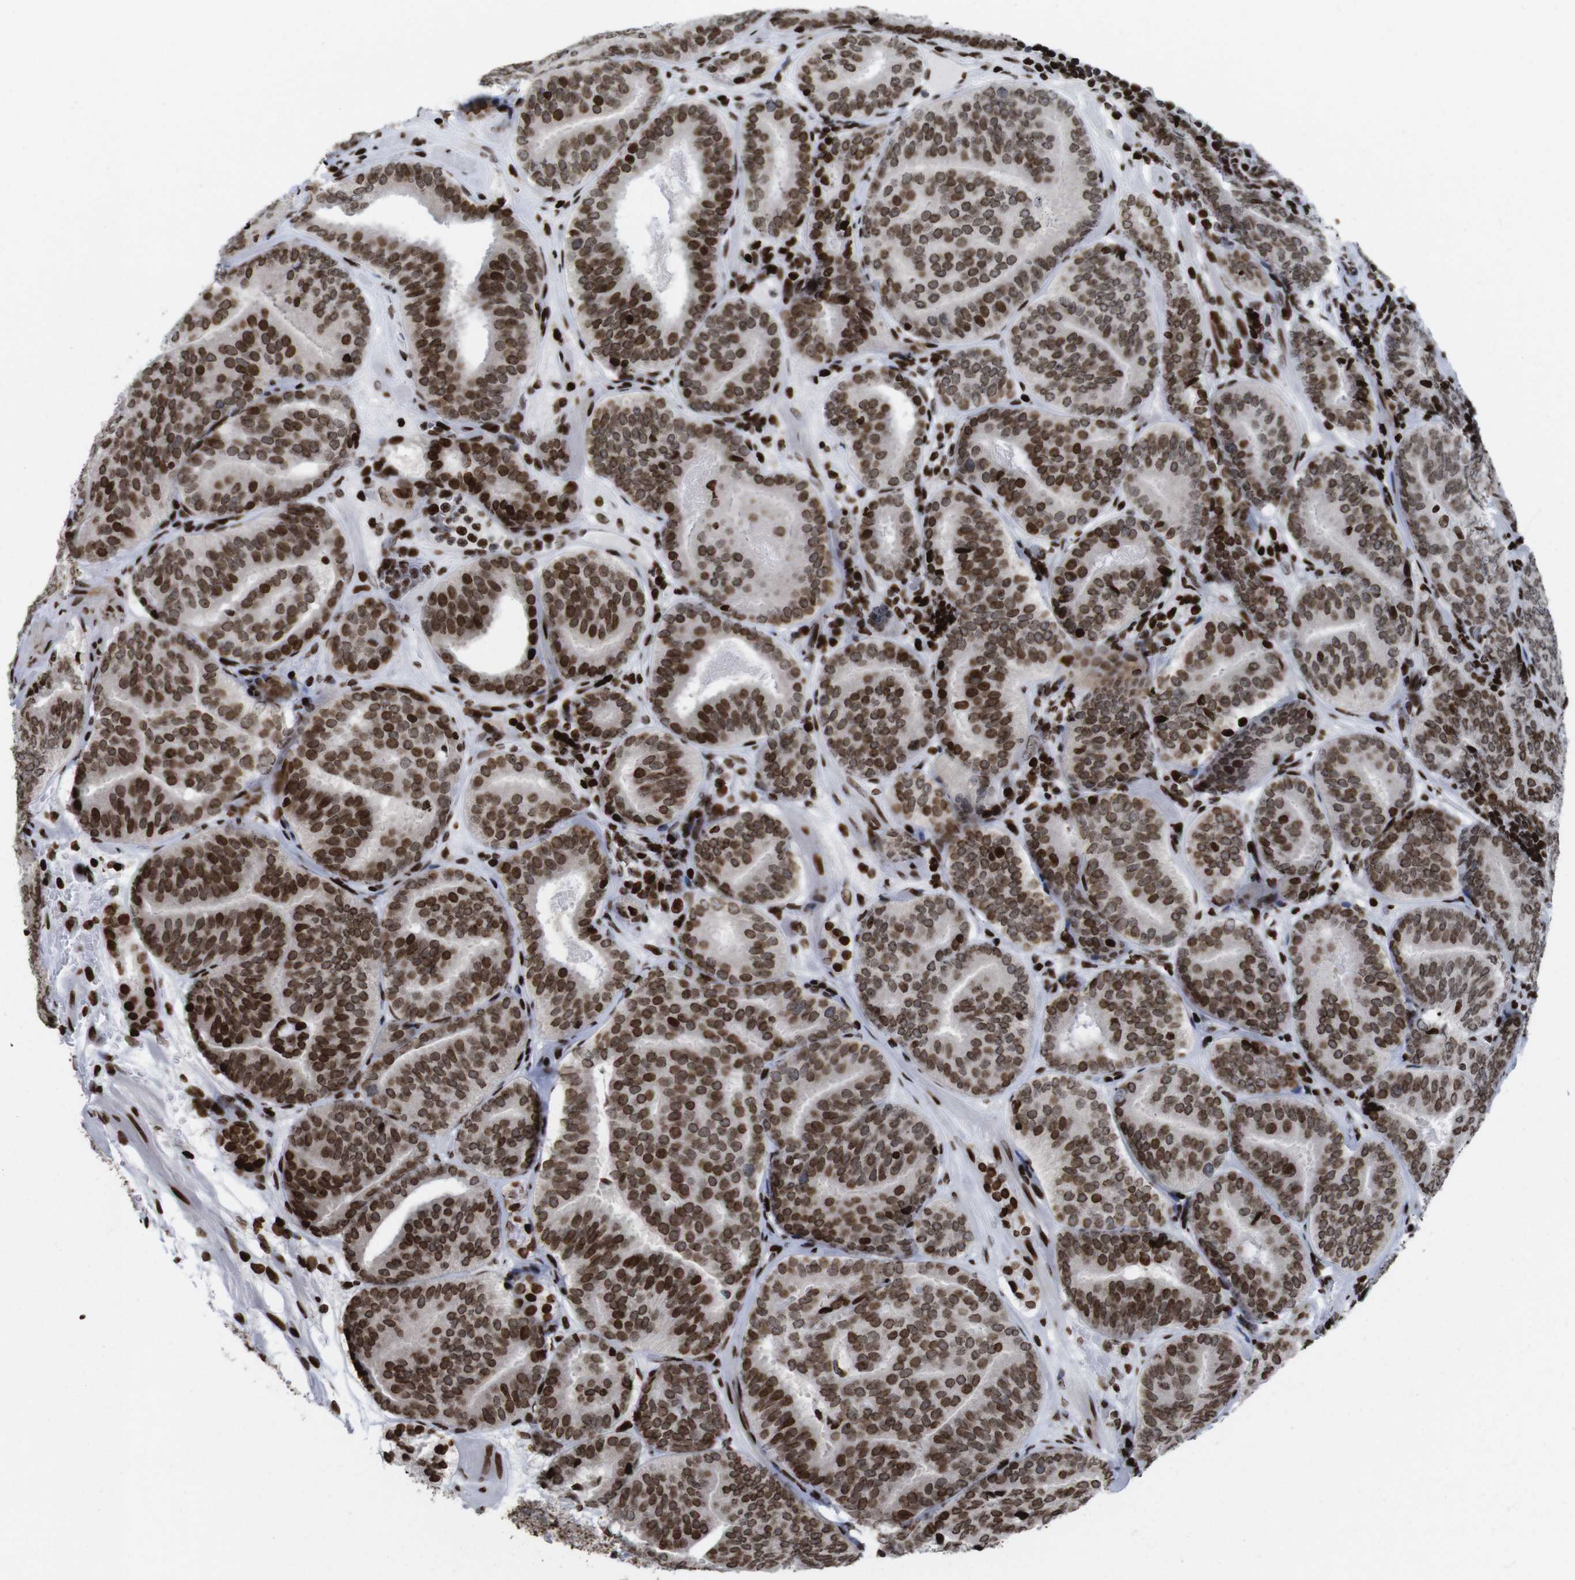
{"staining": {"intensity": "strong", "quantity": ">75%", "location": "nuclear"}, "tissue": "prostate cancer", "cell_type": "Tumor cells", "image_type": "cancer", "snomed": [{"axis": "morphology", "description": "Adenocarcinoma, Low grade"}, {"axis": "topography", "description": "Prostate"}], "caption": "IHC of prostate cancer demonstrates high levels of strong nuclear expression in about >75% of tumor cells.", "gene": "H1-4", "patient": {"sex": "male", "age": 69}}